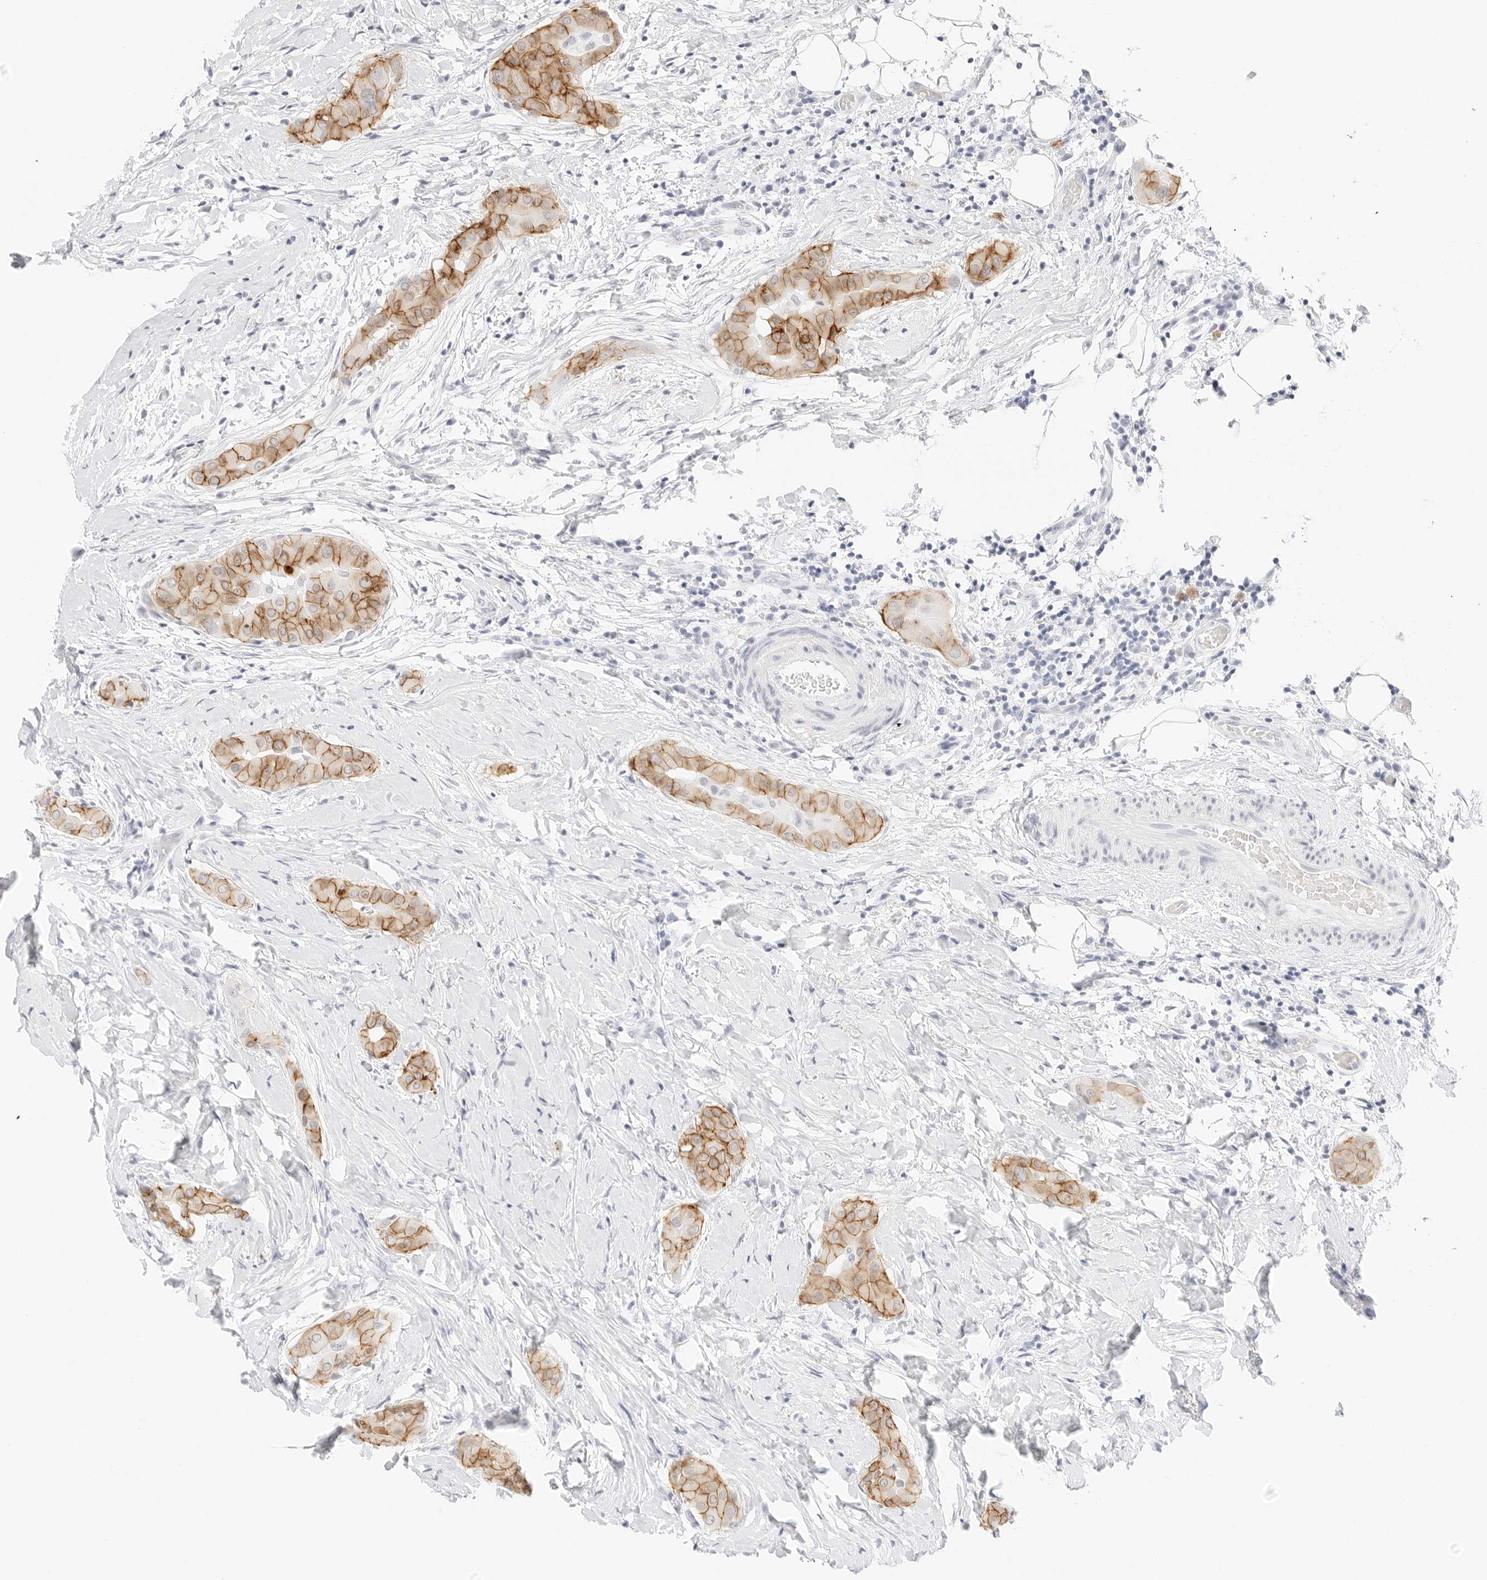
{"staining": {"intensity": "moderate", "quantity": ">75%", "location": "cytoplasmic/membranous"}, "tissue": "thyroid cancer", "cell_type": "Tumor cells", "image_type": "cancer", "snomed": [{"axis": "morphology", "description": "Papillary adenocarcinoma, NOS"}, {"axis": "topography", "description": "Thyroid gland"}], "caption": "Moderate cytoplasmic/membranous protein expression is present in approximately >75% of tumor cells in thyroid papillary adenocarcinoma.", "gene": "CDH1", "patient": {"sex": "male", "age": 33}}